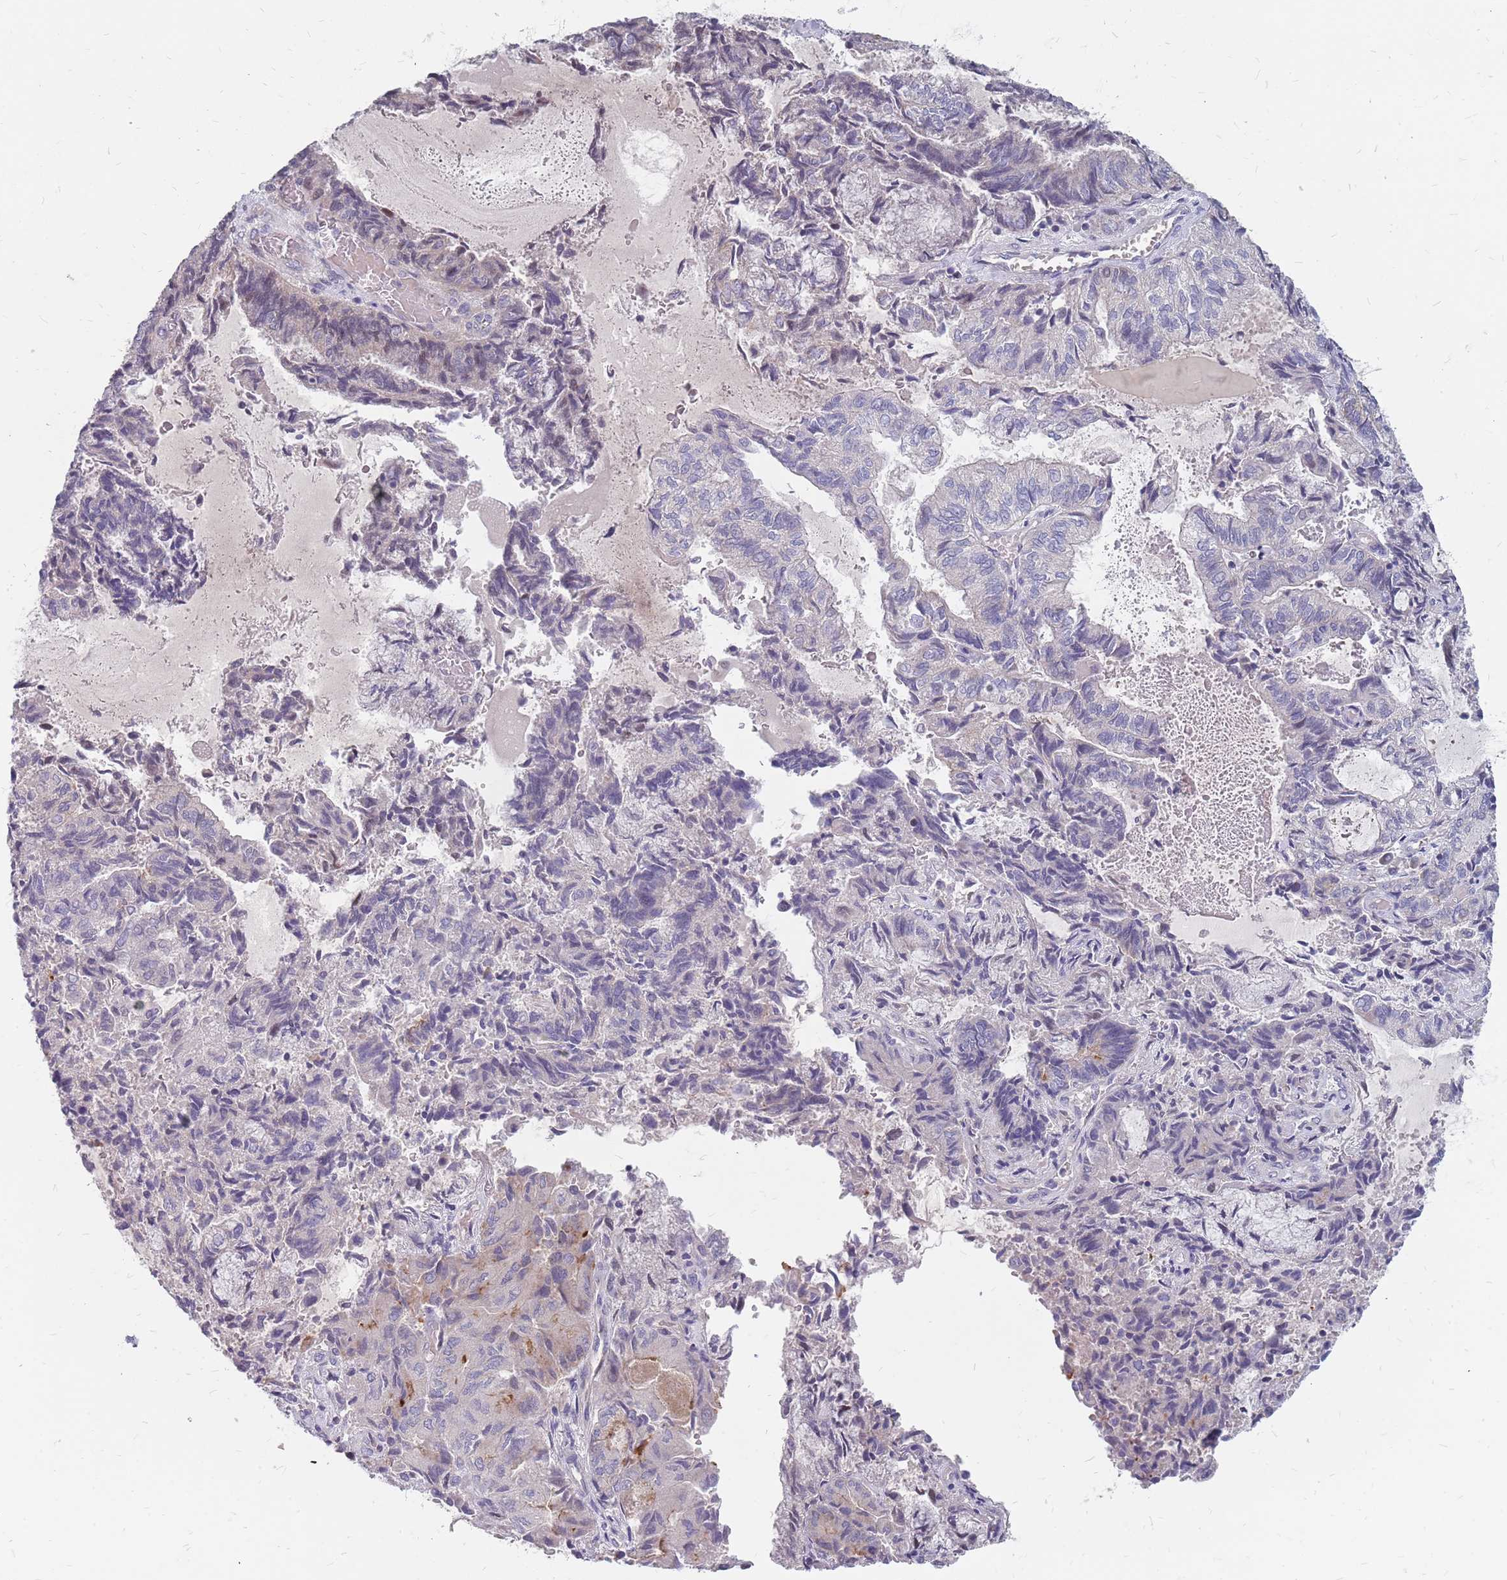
{"staining": {"intensity": "negative", "quantity": "none", "location": "none"}, "tissue": "endometrial cancer", "cell_type": "Tumor cells", "image_type": "cancer", "snomed": [{"axis": "morphology", "description": "Adenocarcinoma, NOS"}, {"axis": "topography", "description": "Endometrium"}], "caption": "Immunohistochemistry (IHC) histopathology image of neoplastic tissue: human adenocarcinoma (endometrial) stained with DAB reveals no significant protein expression in tumor cells.", "gene": "CMTR2", "patient": {"sex": "female", "age": 80}}